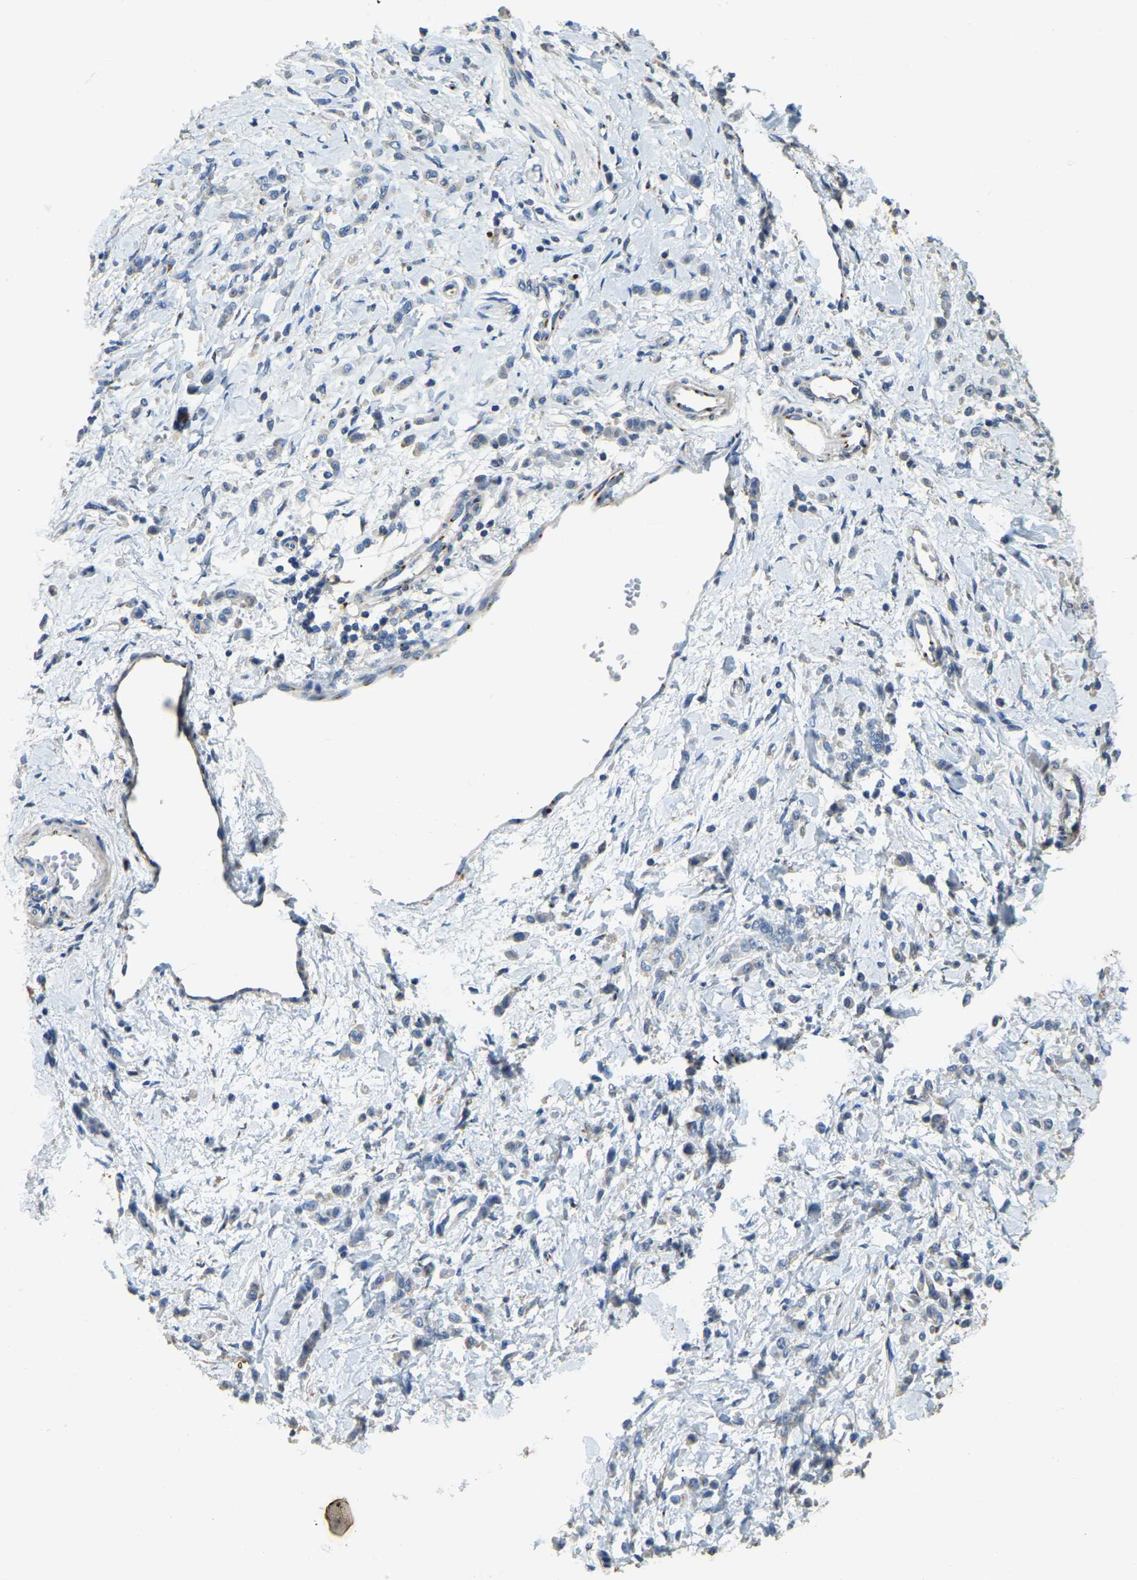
{"staining": {"intensity": "negative", "quantity": "none", "location": "none"}, "tissue": "stomach cancer", "cell_type": "Tumor cells", "image_type": "cancer", "snomed": [{"axis": "morphology", "description": "Normal tissue, NOS"}, {"axis": "morphology", "description": "Adenocarcinoma, NOS"}, {"axis": "topography", "description": "Stomach"}], "caption": "IHC histopathology image of neoplastic tissue: human stomach cancer (adenocarcinoma) stained with DAB (3,3'-diaminobenzidine) shows no significant protein positivity in tumor cells.", "gene": "FAM174A", "patient": {"sex": "male", "age": 82}}